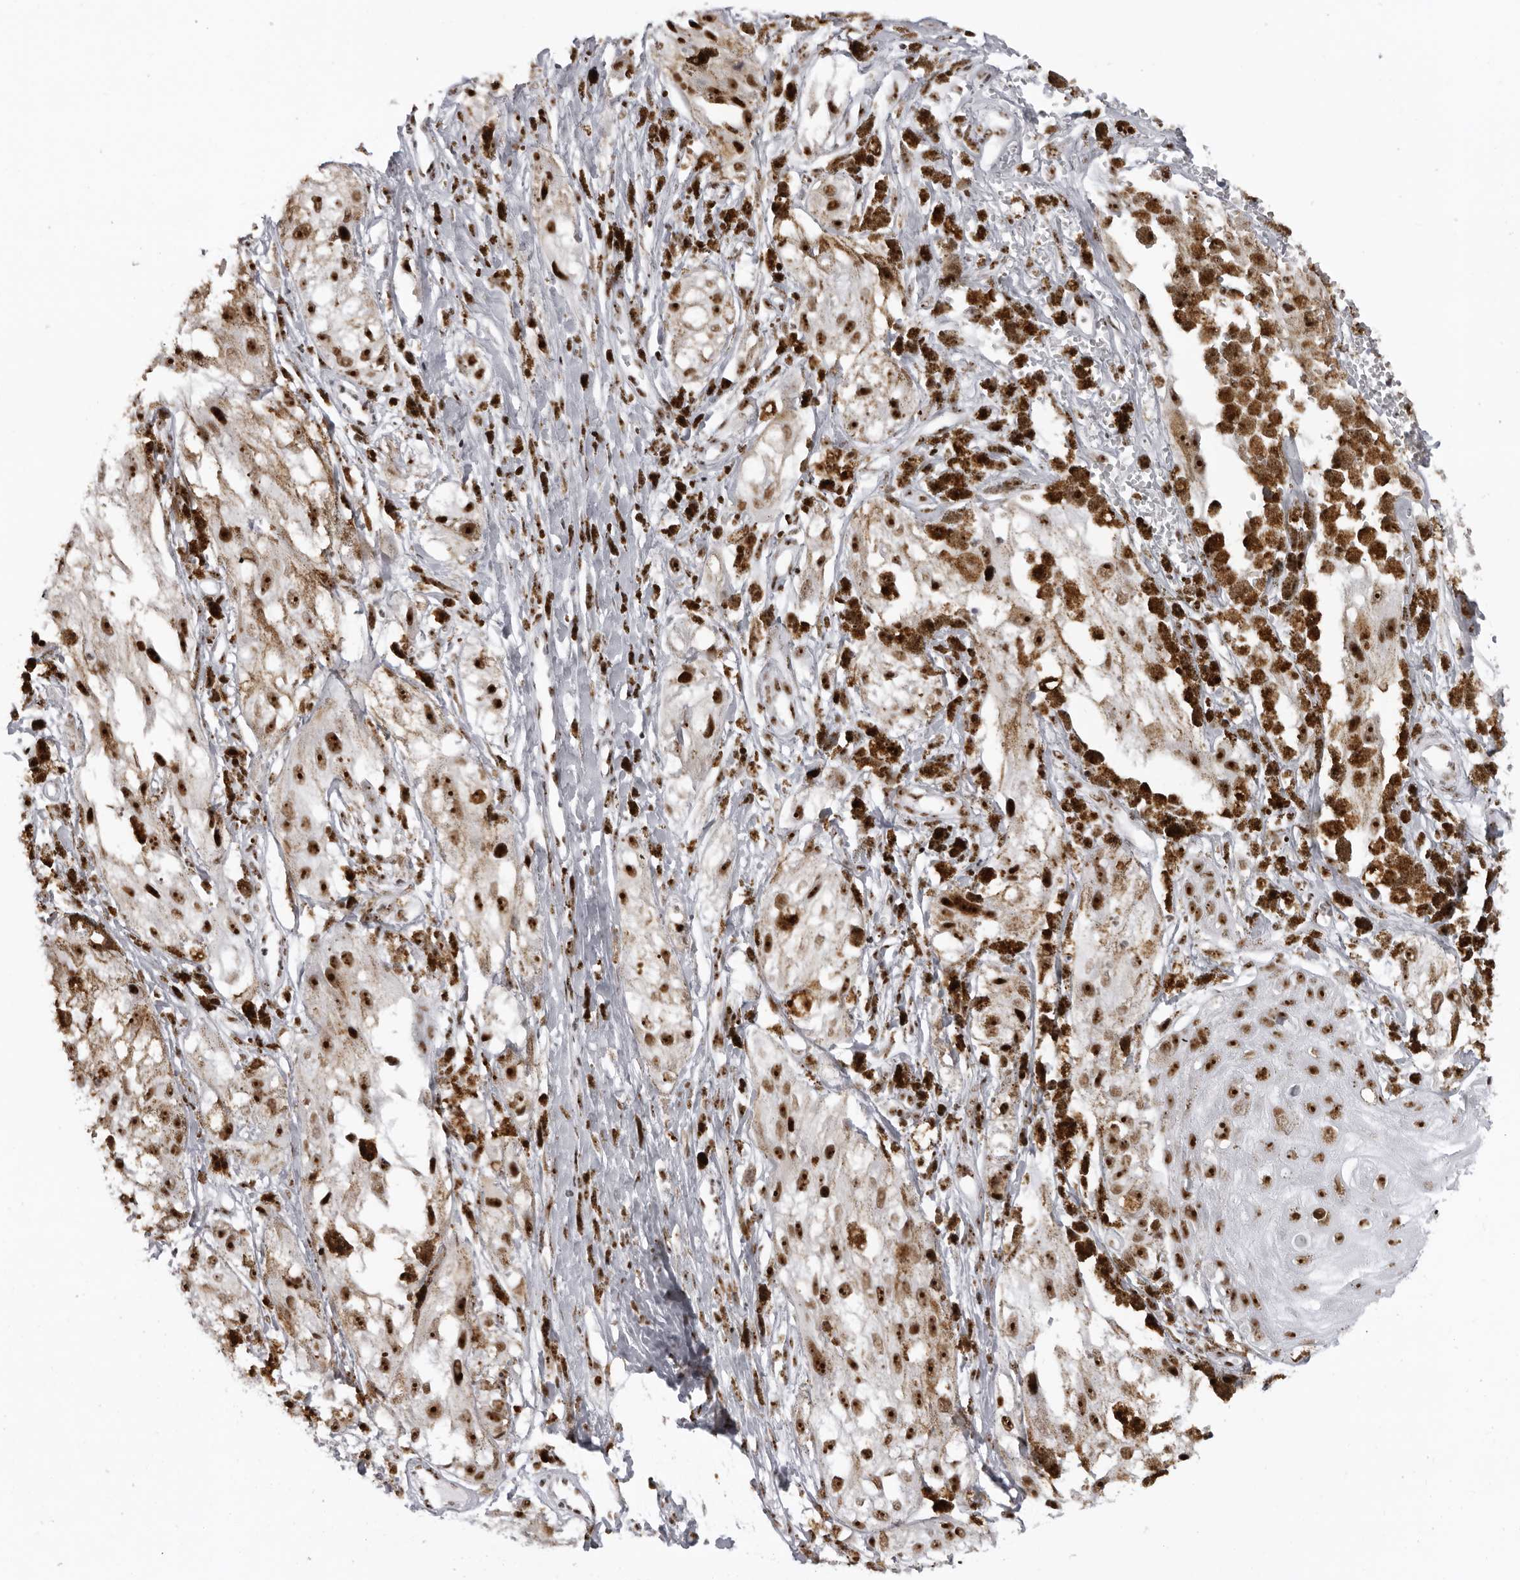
{"staining": {"intensity": "strong", "quantity": ">75%", "location": "nuclear"}, "tissue": "melanoma", "cell_type": "Tumor cells", "image_type": "cancer", "snomed": [{"axis": "morphology", "description": "Malignant melanoma, NOS"}, {"axis": "topography", "description": "Skin"}], "caption": "Immunohistochemical staining of human malignant melanoma displays high levels of strong nuclear protein expression in about >75% of tumor cells. (IHC, brightfield microscopy, high magnification).", "gene": "DHX9", "patient": {"sex": "male", "age": 88}}